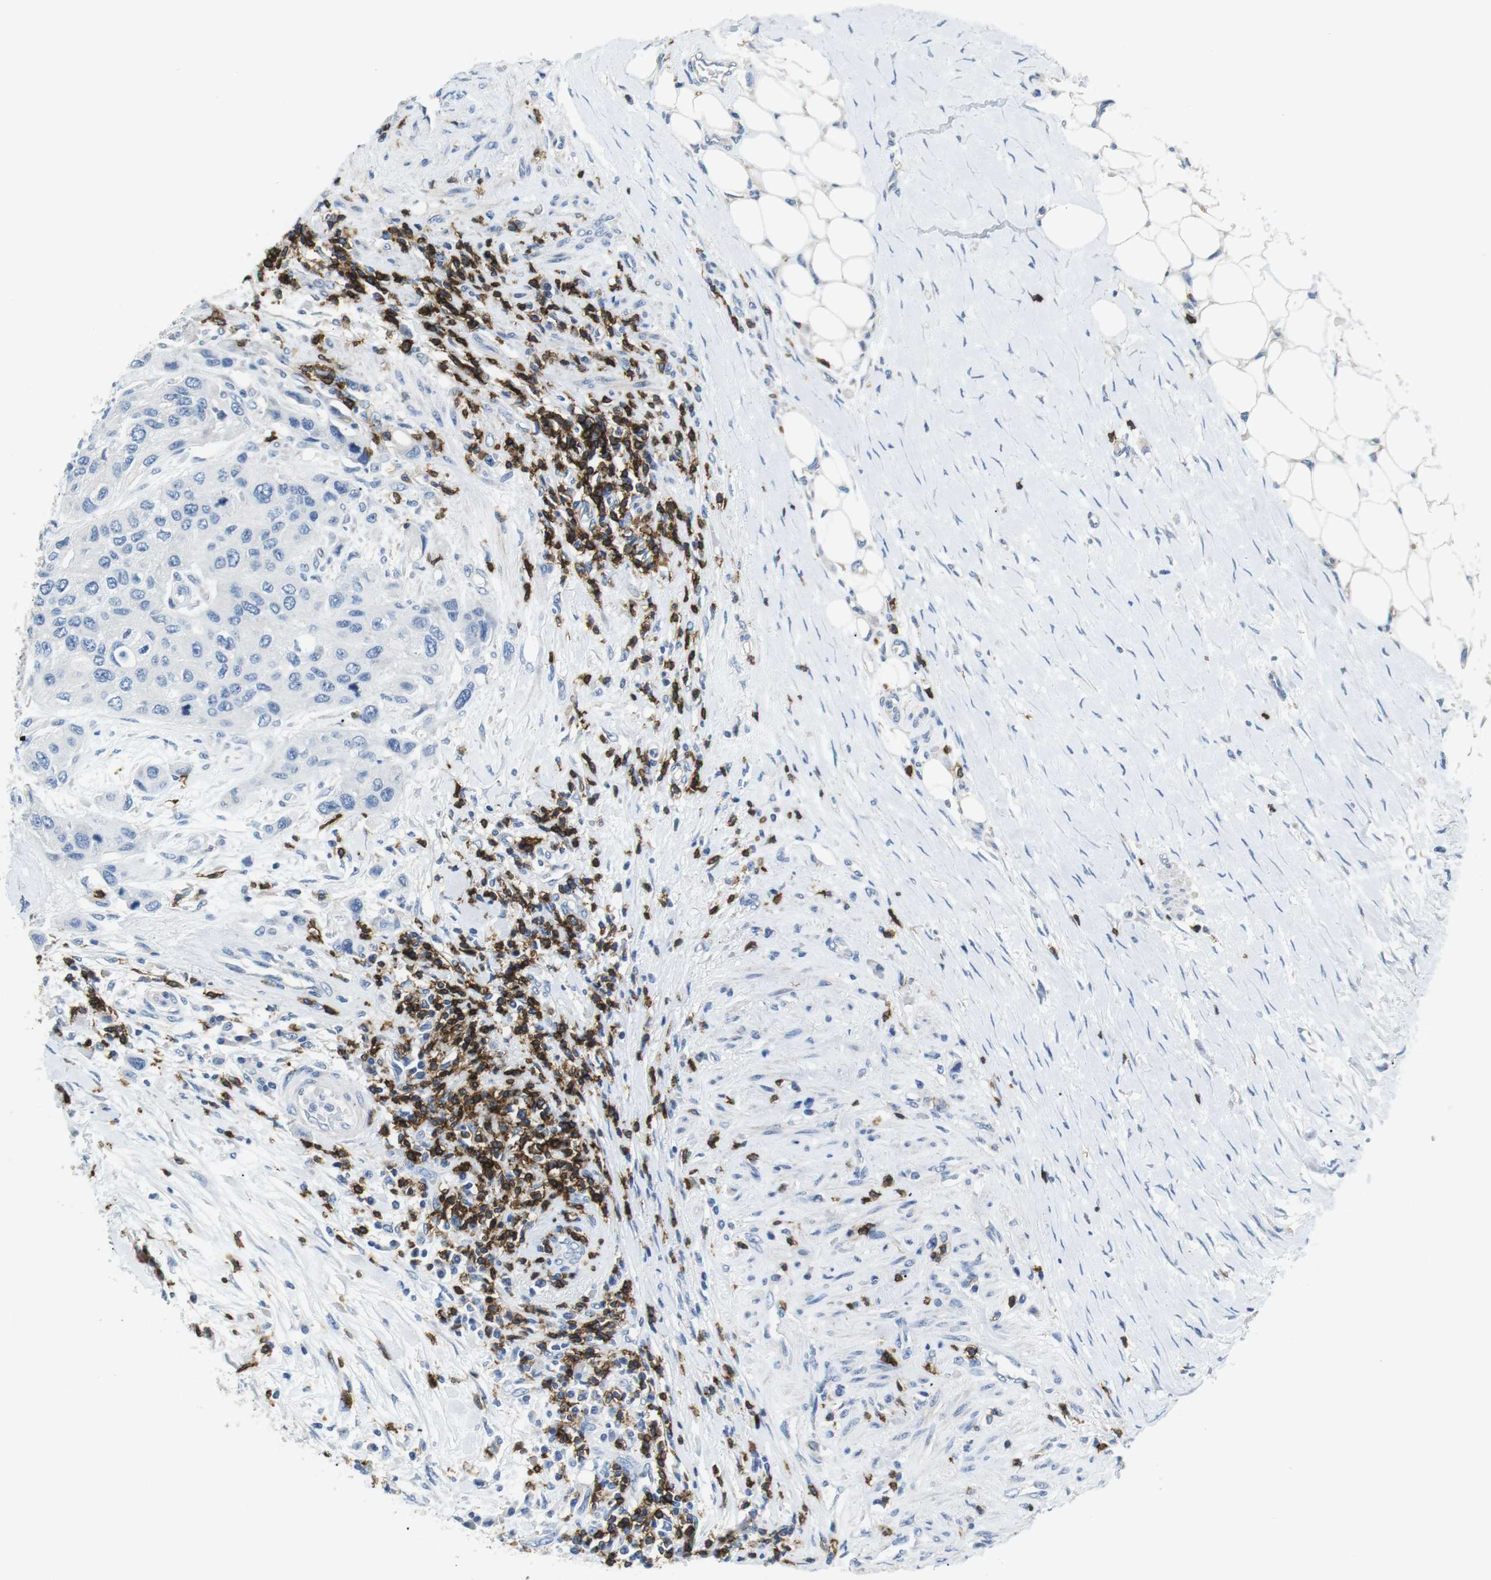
{"staining": {"intensity": "negative", "quantity": "none", "location": "none"}, "tissue": "urothelial cancer", "cell_type": "Tumor cells", "image_type": "cancer", "snomed": [{"axis": "morphology", "description": "Urothelial carcinoma, High grade"}, {"axis": "topography", "description": "Urinary bladder"}], "caption": "IHC of urothelial carcinoma (high-grade) reveals no positivity in tumor cells.", "gene": "CD6", "patient": {"sex": "female", "age": 56}}